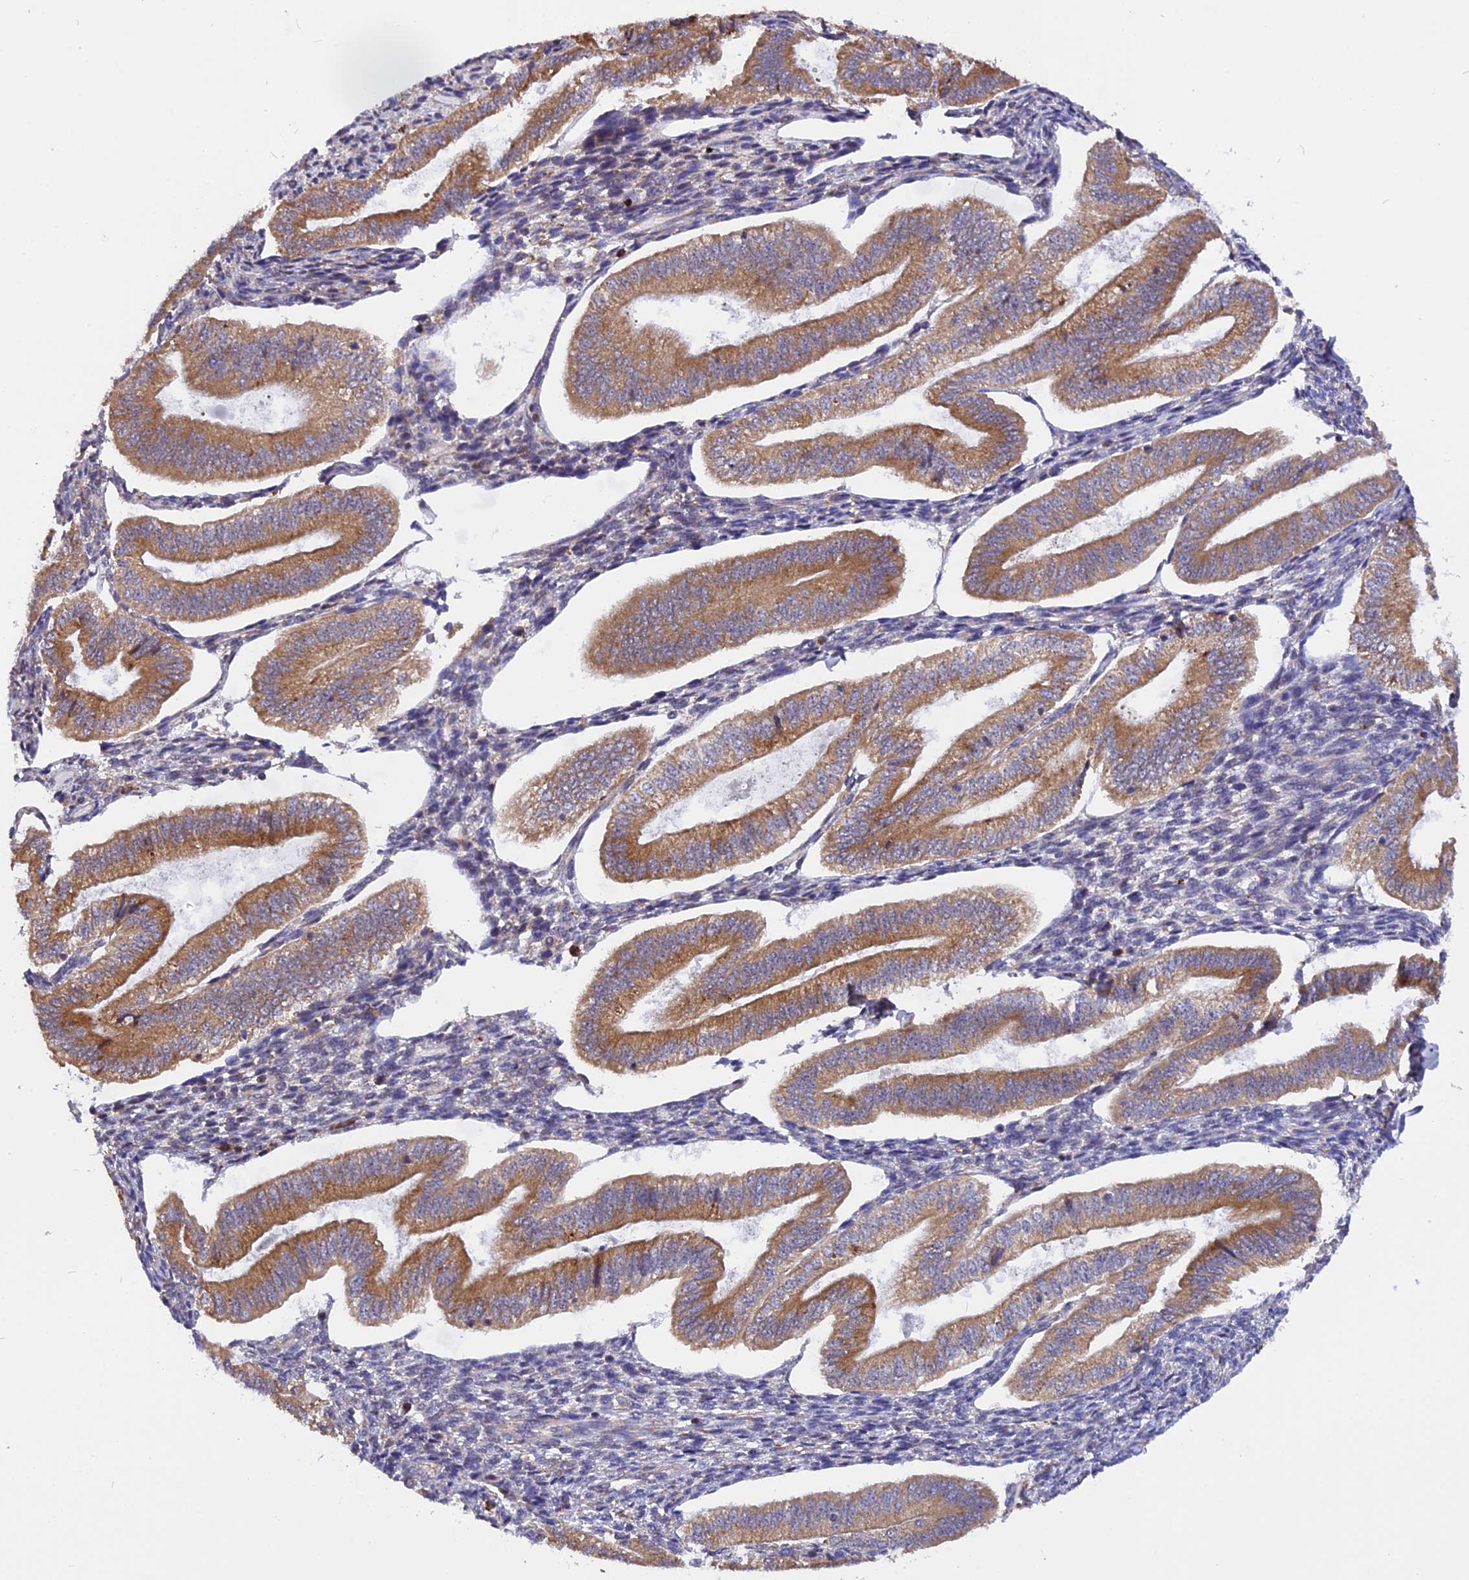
{"staining": {"intensity": "strong", "quantity": "<25%", "location": "cytoplasmic/membranous"}, "tissue": "endometrium", "cell_type": "Cells in endometrial stroma", "image_type": "normal", "snomed": [{"axis": "morphology", "description": "Normal tissue, NOS"}, {"axis": "topography", "description": "Endometrium"}], "caption": "Strong cytoplasmic/membranous expression for a protein is present in about <25% of cells in endometrial stroma of unremarkable endometrium using IHC.", "gene": "GNPTAB", "patient": {"sex": "female", "age": 34}}